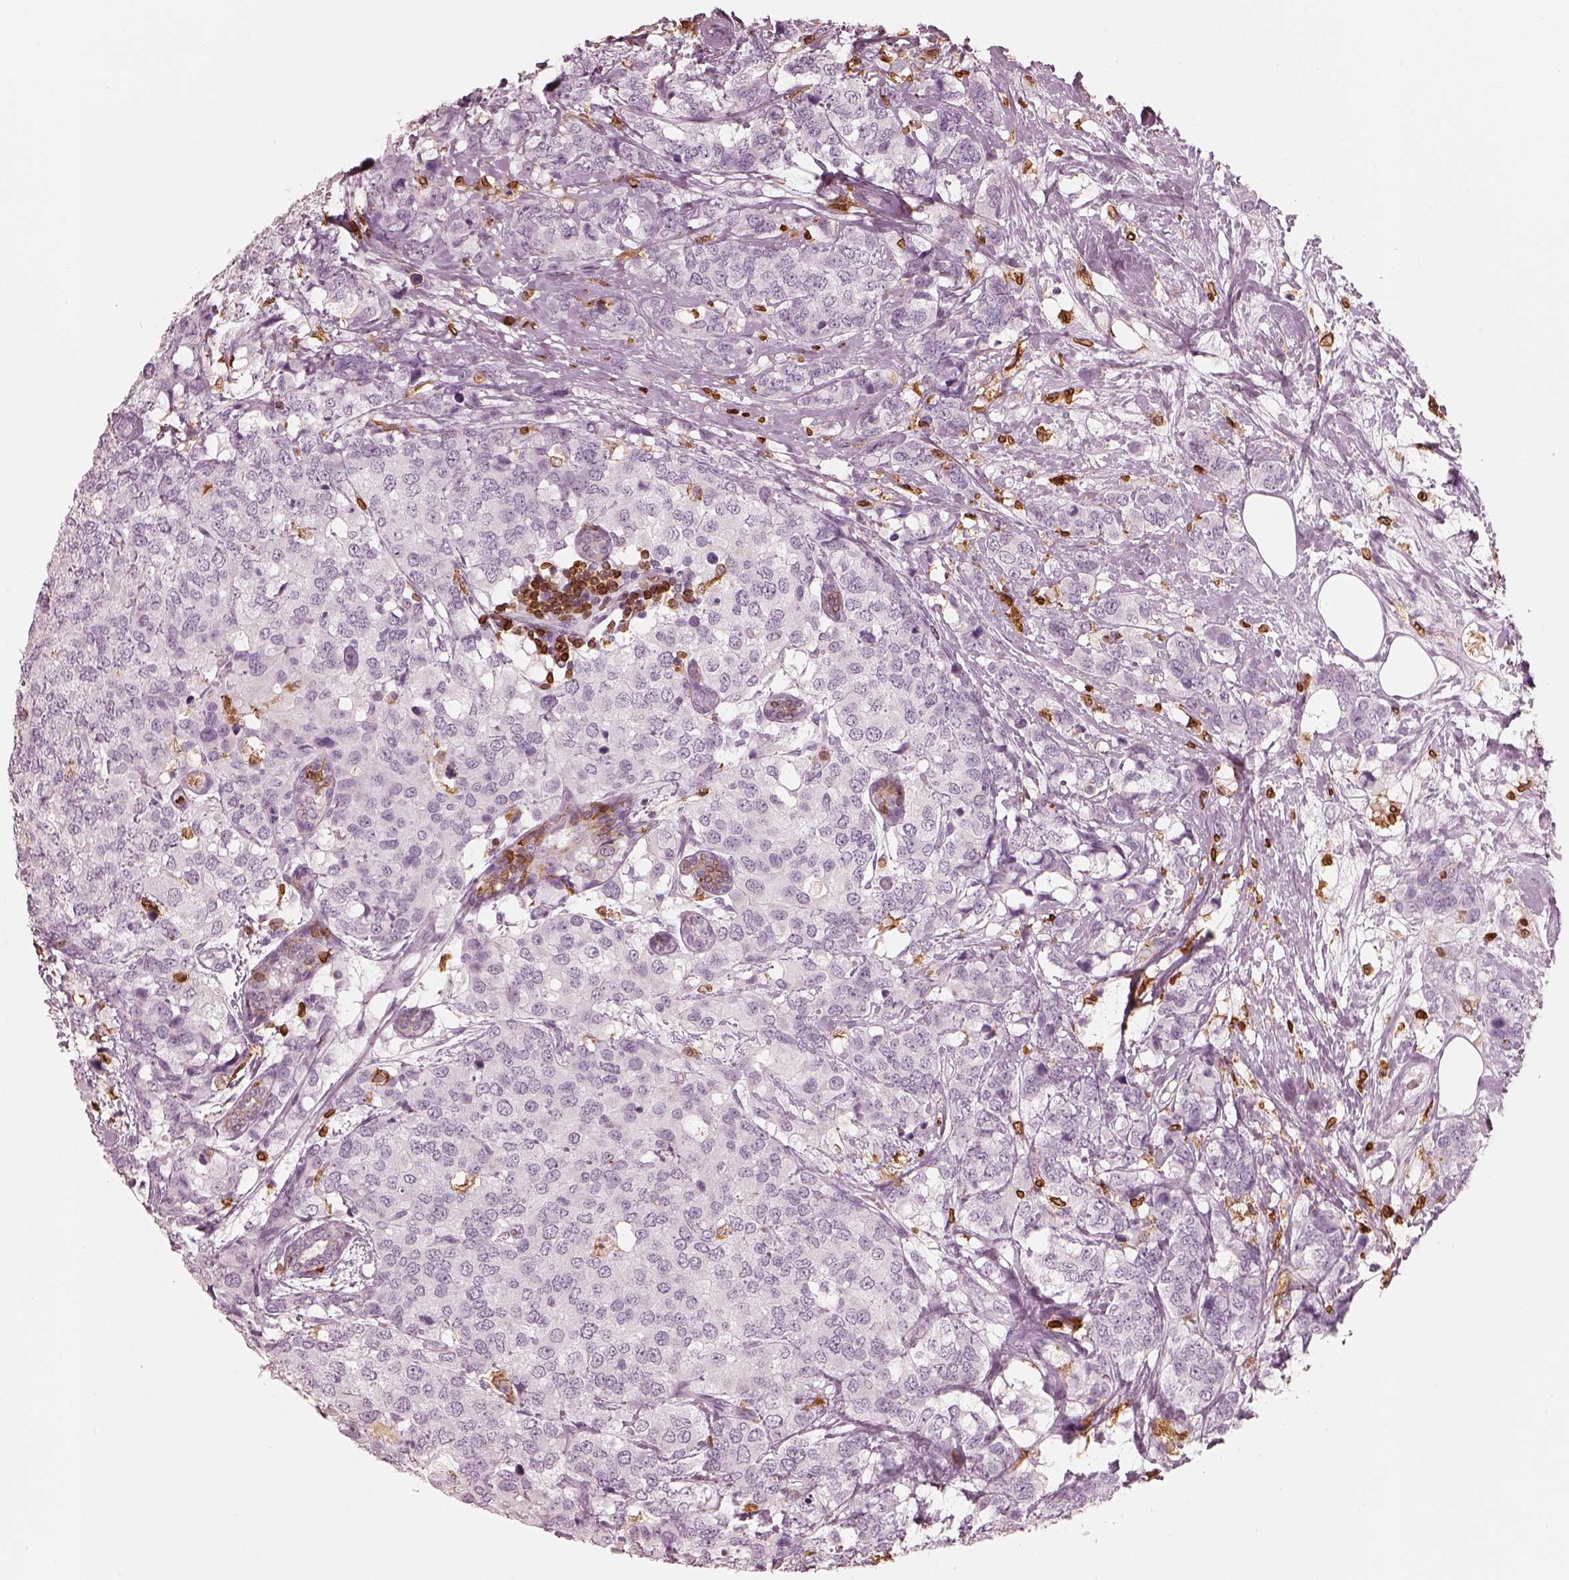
{"staining": {"intensity": "negative", "quantity": "none", "location": "none"}, "tissue": "breast cancer", "cell_type": "Tumor cells", "image_type": "cancer", "snomed": [{"axis": "morphology", "description": "Lobular carcinoma"}, {"axis": "topography", "description": "Breast"}], "caption": "IHC of breast cancer (lobular carcinoma) reveals no expression in tumor cells.", "gene": "ALOX5", "patient": {"sex": "female", "age": 59}}